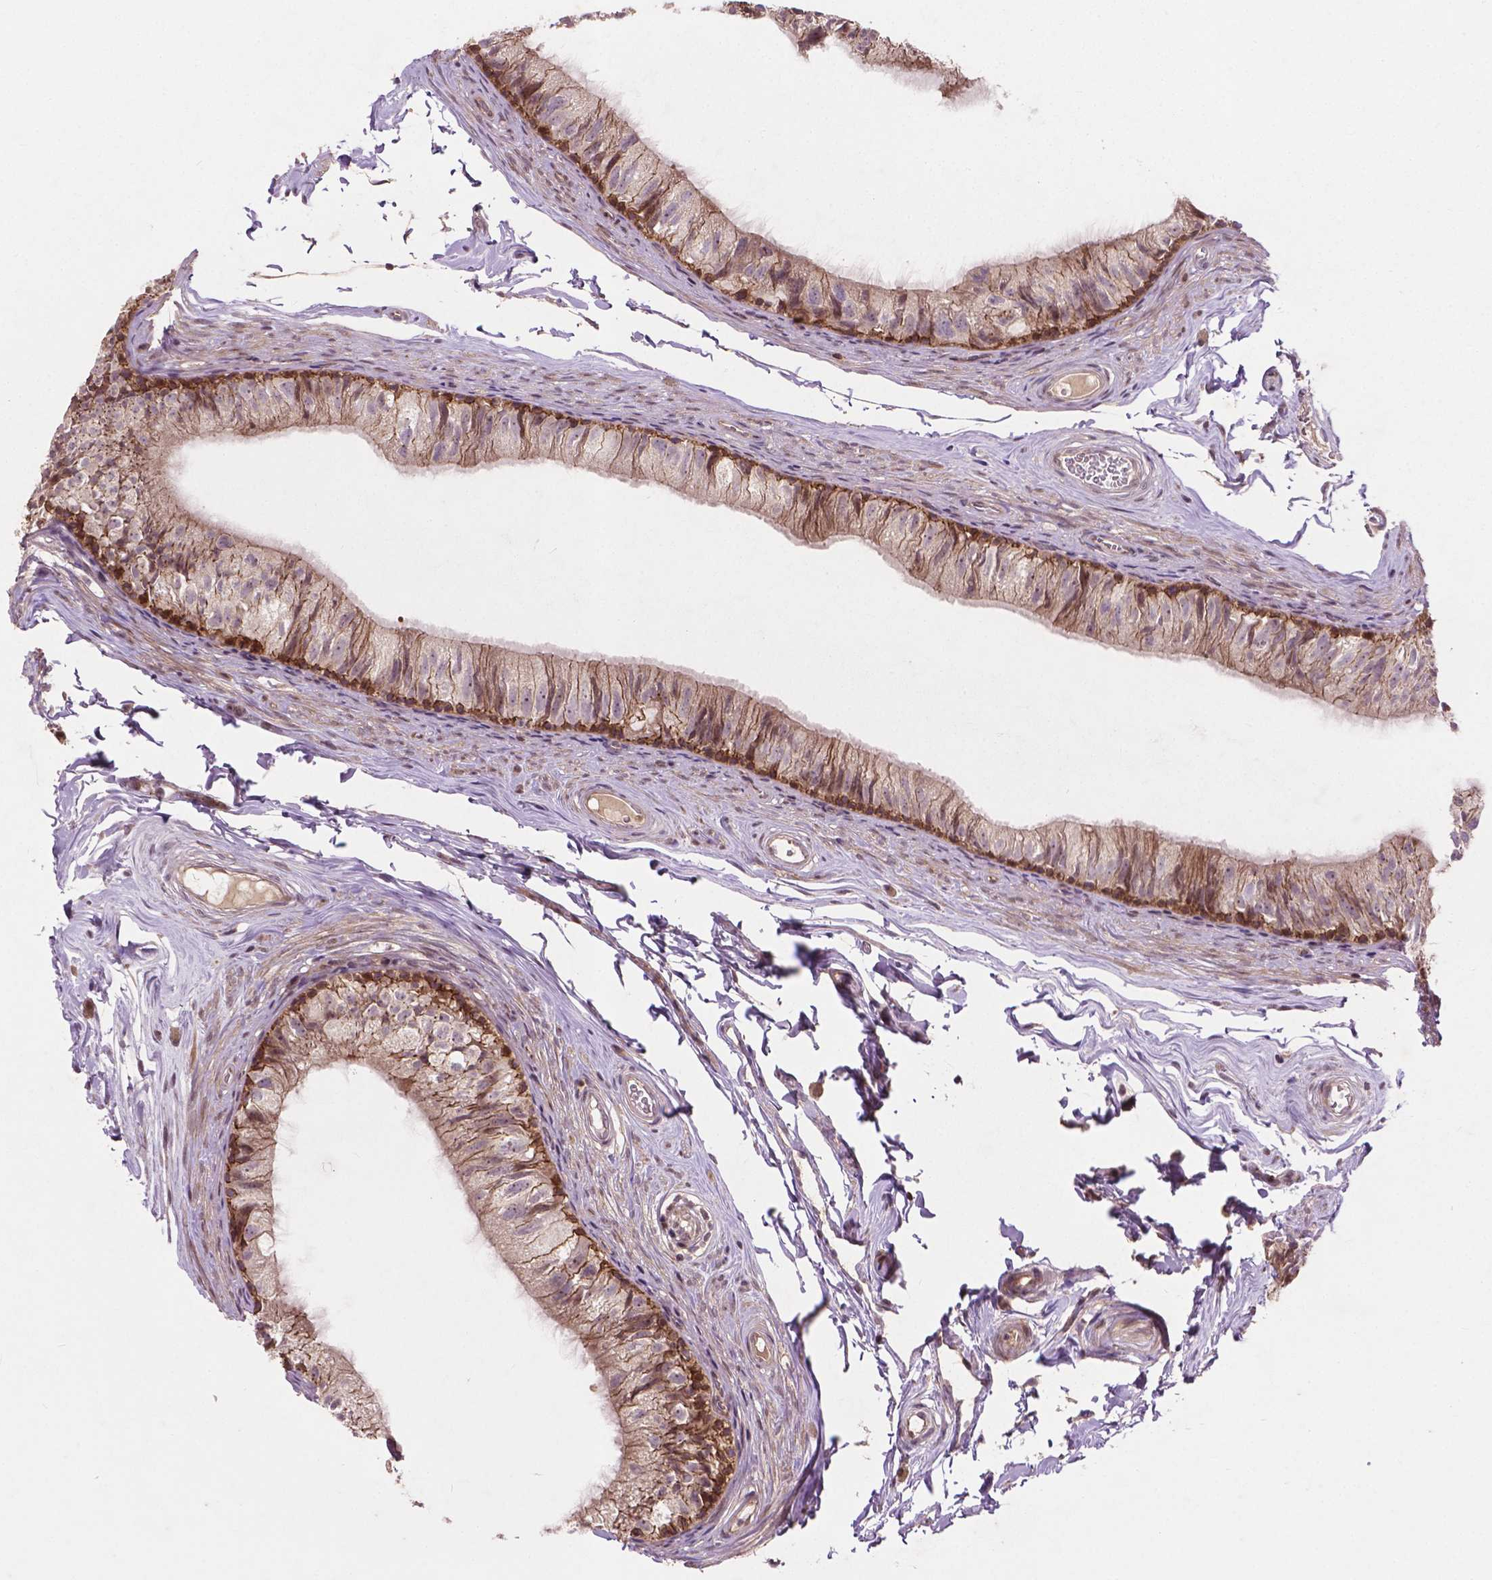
{"staining": {"intensity": "moderate", "quantity": ">75%", "location": "cytoplasmic/membranous"}, "tissue": "epididymis", "cell_type": "Glandular cells", "image_type": "normal", "snomed": [{"axis": "morphology", "description": "Normal tissue, NOS"}, {"axis": "topography", "description": "Epididymis"}], "caption": "Glandular cells demonstrate medium levels of moderate cytoplasmic/membranous positivity in about >75% of cells in benign epididymis.", "gene": "B3GALNT2", "patient": {"sex": "male", "age": 45}}